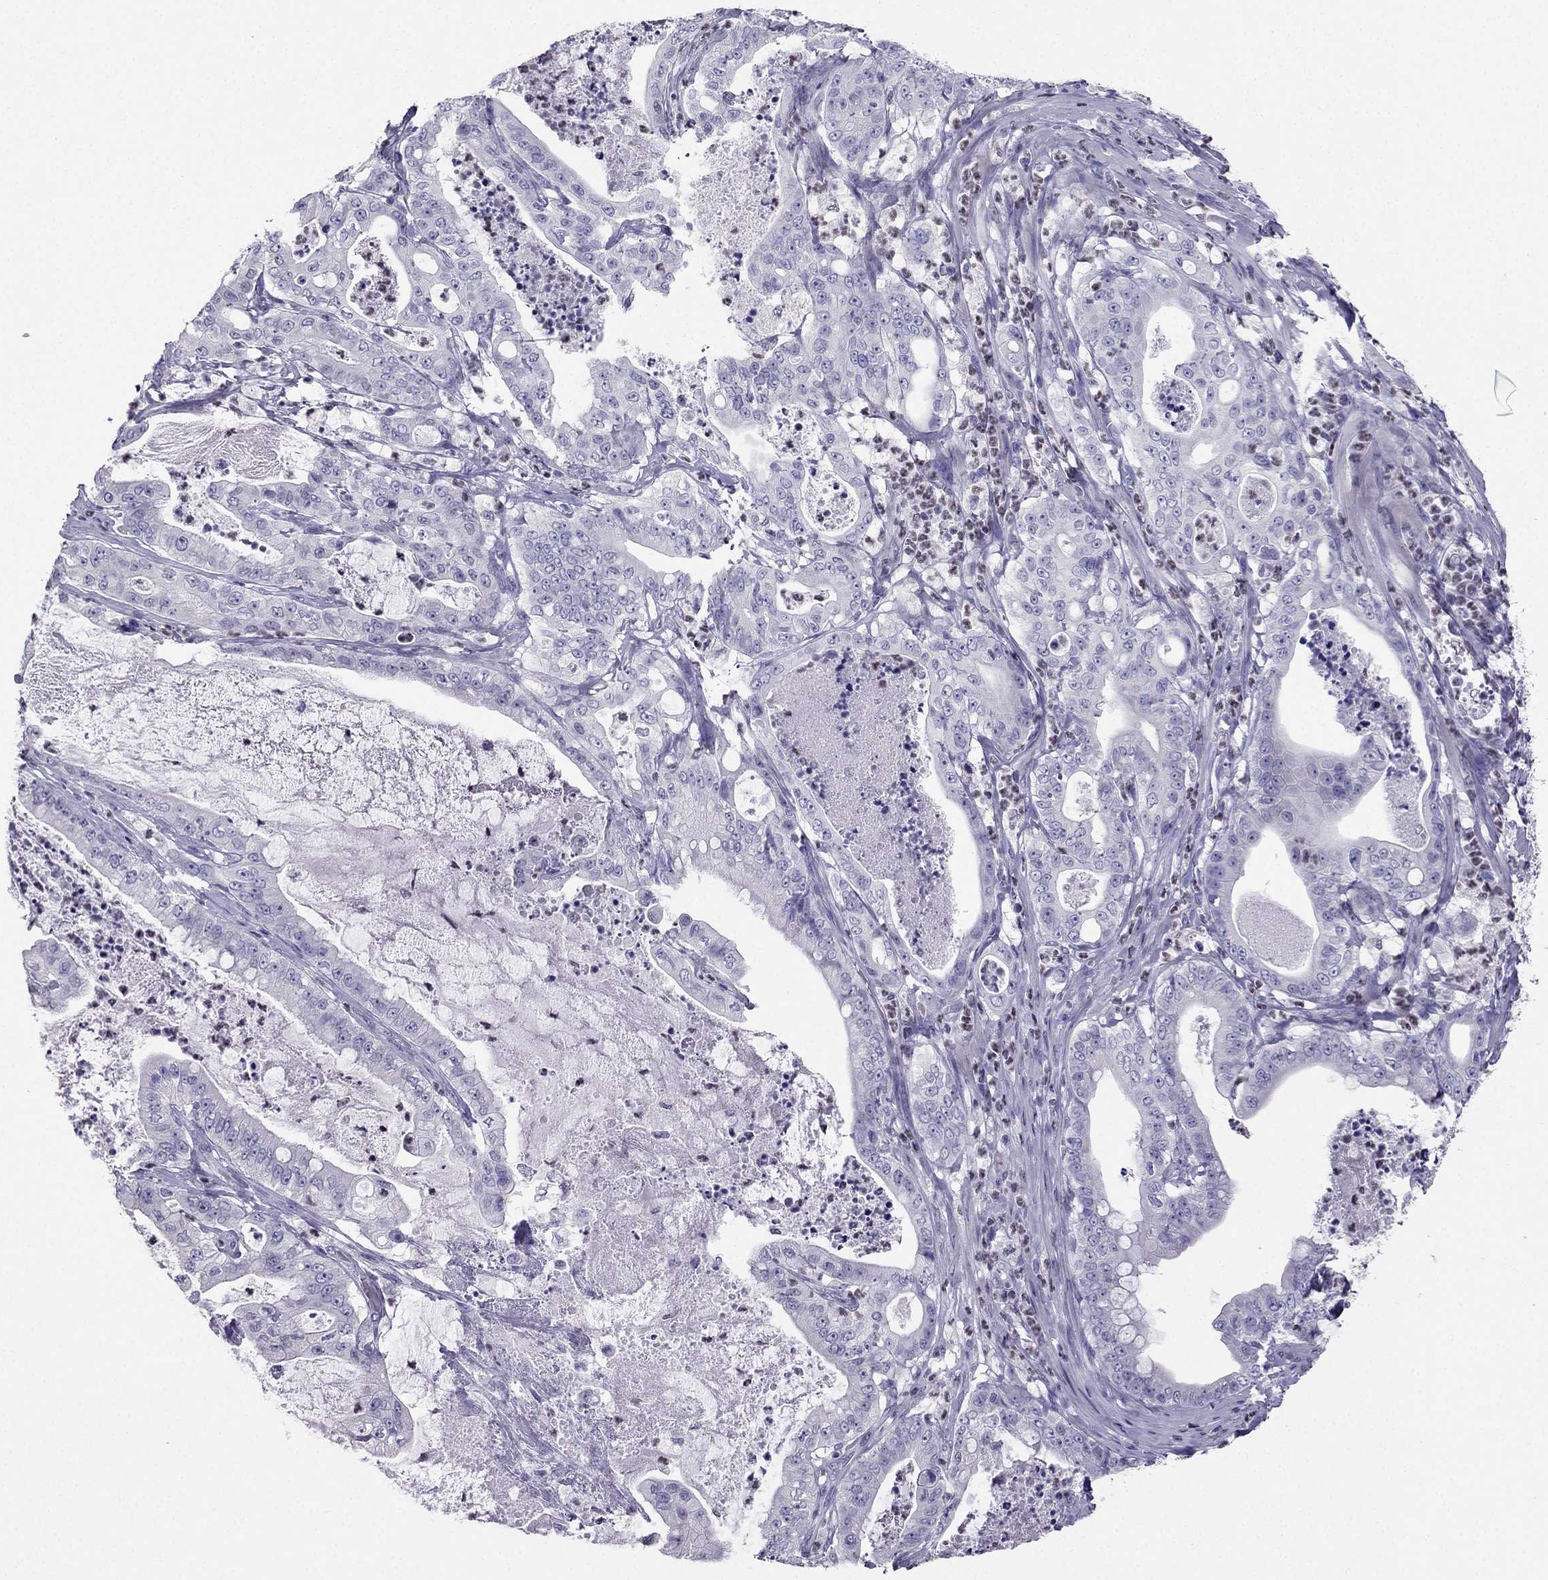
{"staining": {"intensity": "negative", "quantity": "none", "location": "none"}, "tissue": "pancreatic cancer", "cell_type": "Tumor cells", "image_type": "cancer", "snomed": [{"axis": "morphology", "description": "Adenocarcinoma, NOS"}, {"axis": "topography", "description": "Pancreas"}], "caption": "Immunohistochemistry image of human adenocarcinoma (pancreatic) stained for a protein (brown), which demonstrates no positivity in tumor cells. Brightfield microscopy of immunohistochemistry (IHC) stained with DAB (3,3'-diaminobenzidine) (brown) and hematoxylin (blue), captured at high magnification.", "gene": "ARID3A", "patient": {"sex": "male", "age": 71}}